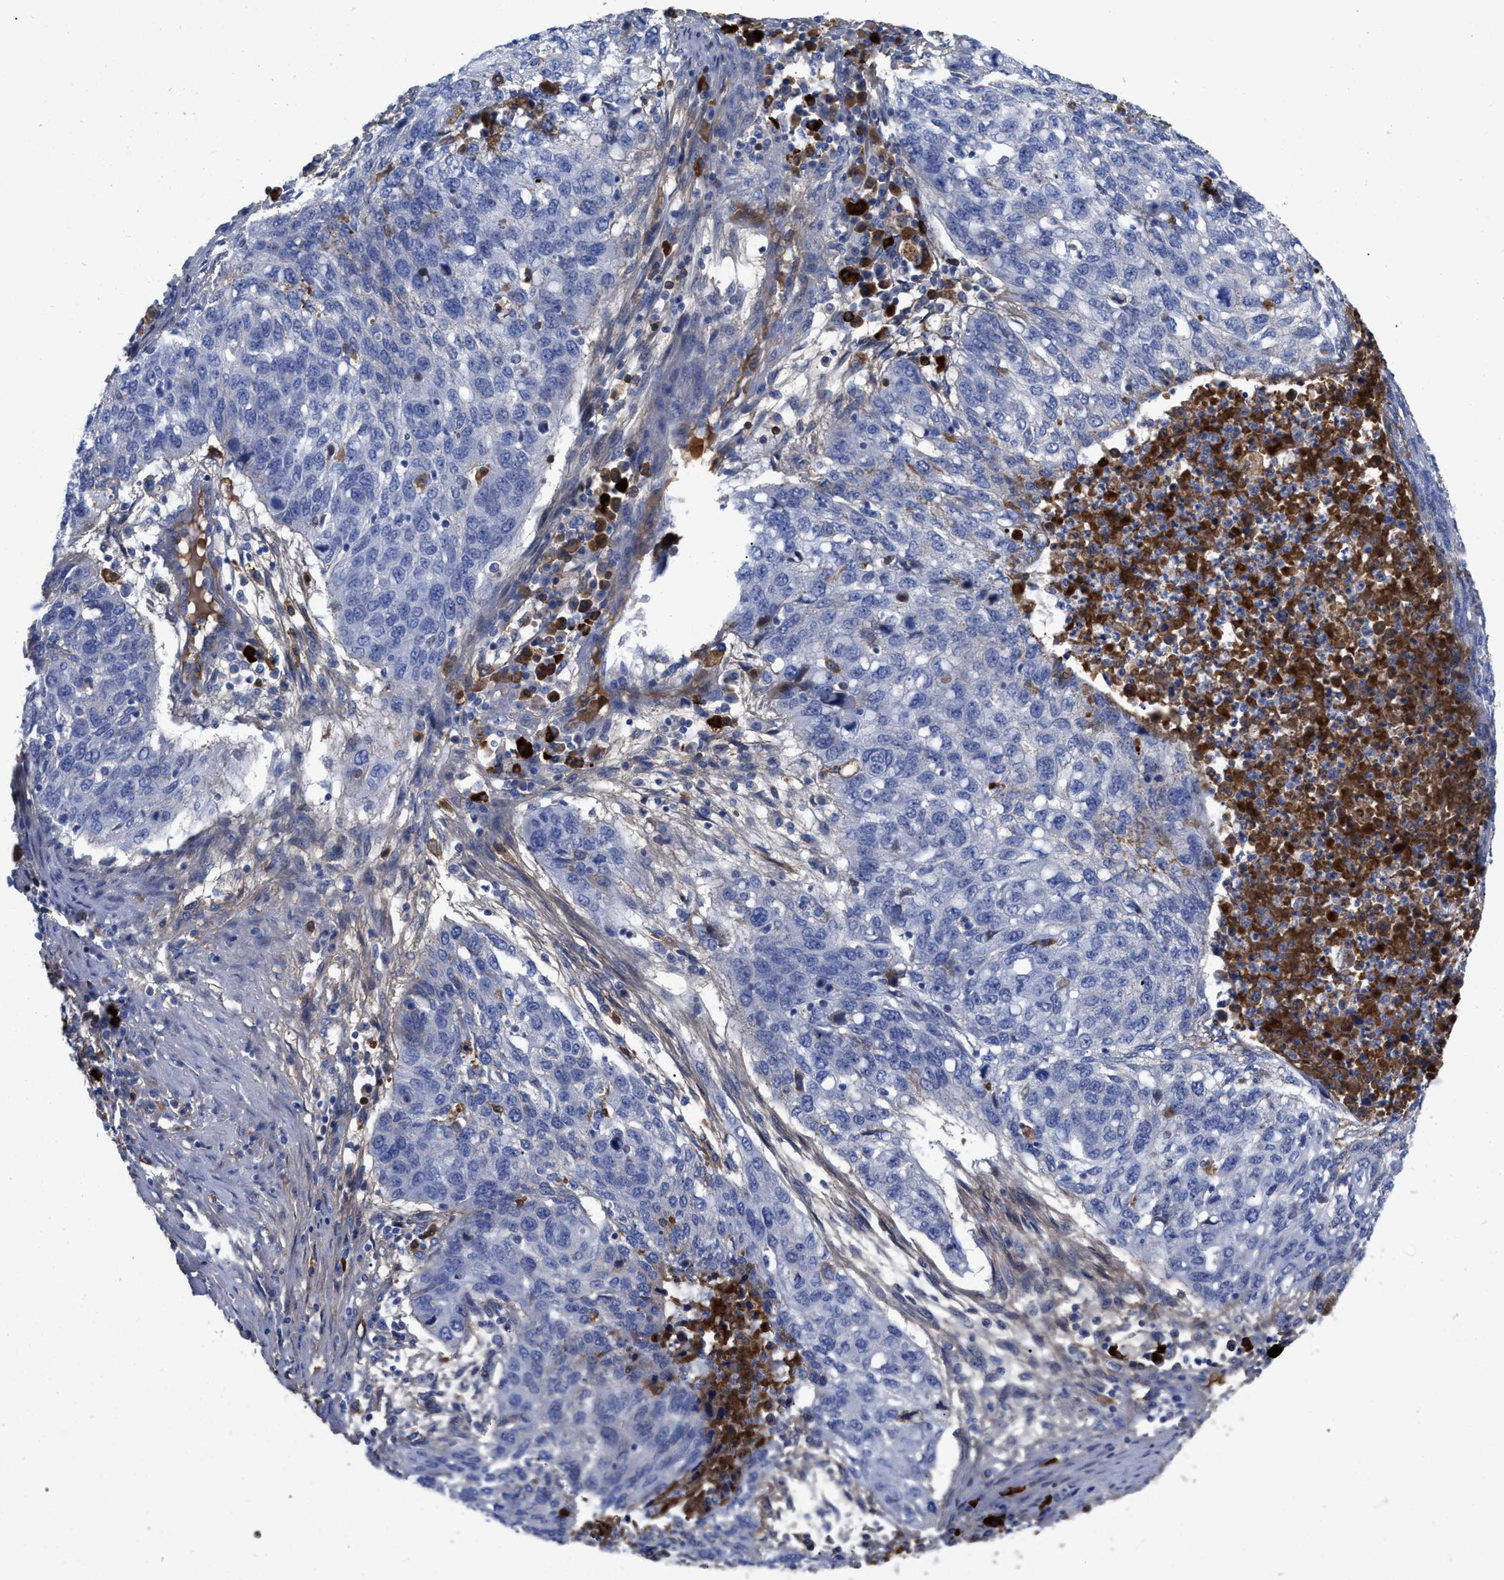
{"staining": {"intensity": "negative", "quantity": "none", "location": "none"}, "tissue": "lung cancer", "cell_type": "Tumor cells", "image_type": "cancer", "snomed": [{"axis": "morphology", "description": "Squamous cell carcinoma, NOS"}, {"axis": "topography", "description": "Lung"}], "caption": "This is a micrograph of IHC staining of lung squamous cell carcinoma, which shows no positivity in tumor cells.", "gene": "IGHV5-51", "patient": {"sex": "female", "age": 63}}